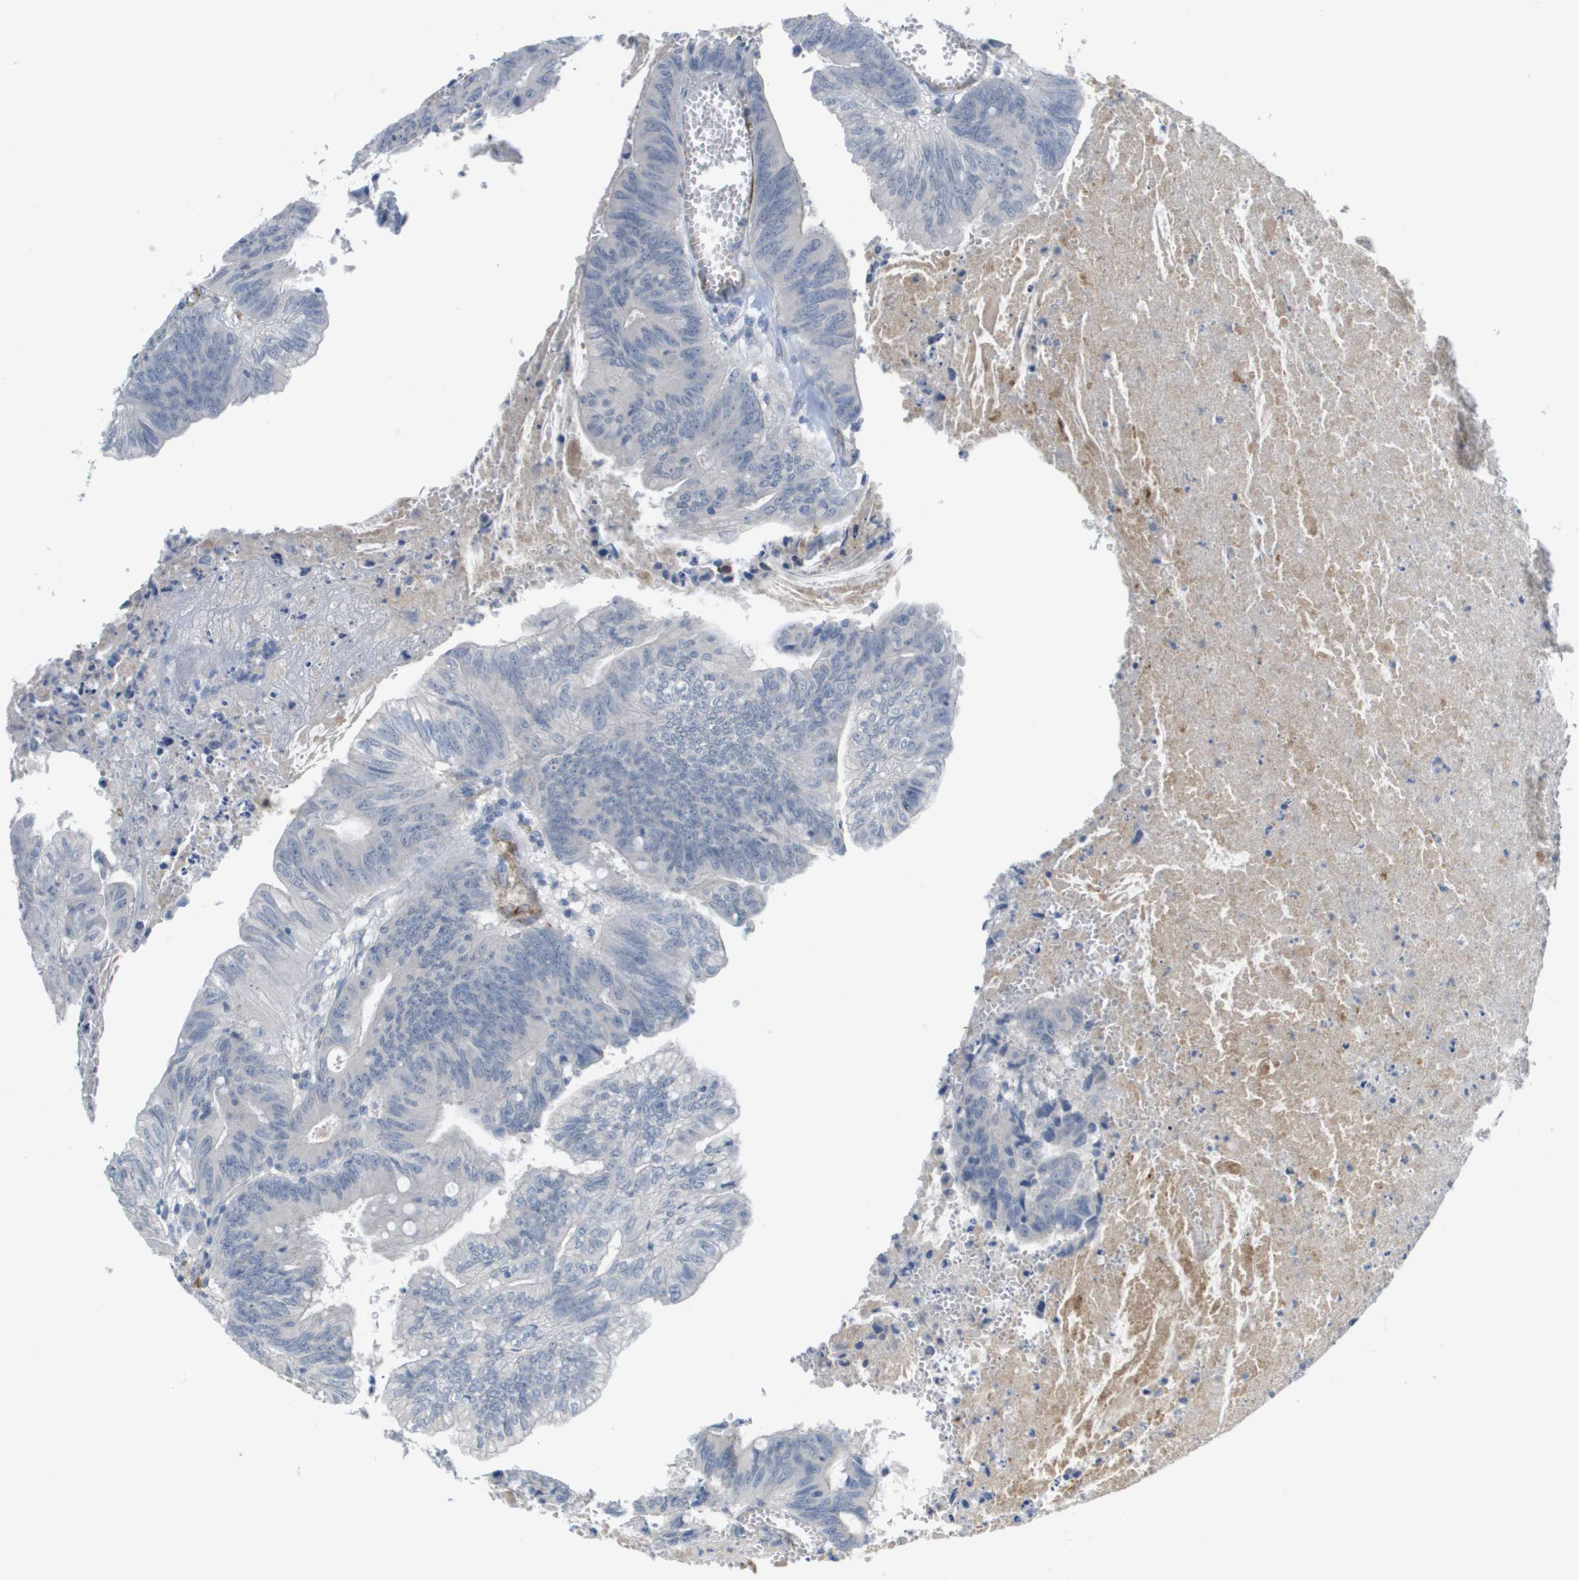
{"staining": {"intensity": "negative", "quantity": "none", "location": "none"}, "tissue": "colorectal cancer", "cell_type": "Tumor cells", "image_type": "cancer", "snomed": [{"axis": "morphology", "description": "Adenocarcinoma, NOS"}, {"axis": "topography", "description": "Colon"}], "caption": "Immunohistochemistry (IHC) photomicrograph of human colorectal cancer stained for a protein (brown), which reveals no positivity in tumor cells.", "gene": "ANGPT2", "patient": {"sex": "male", "age": 45}}